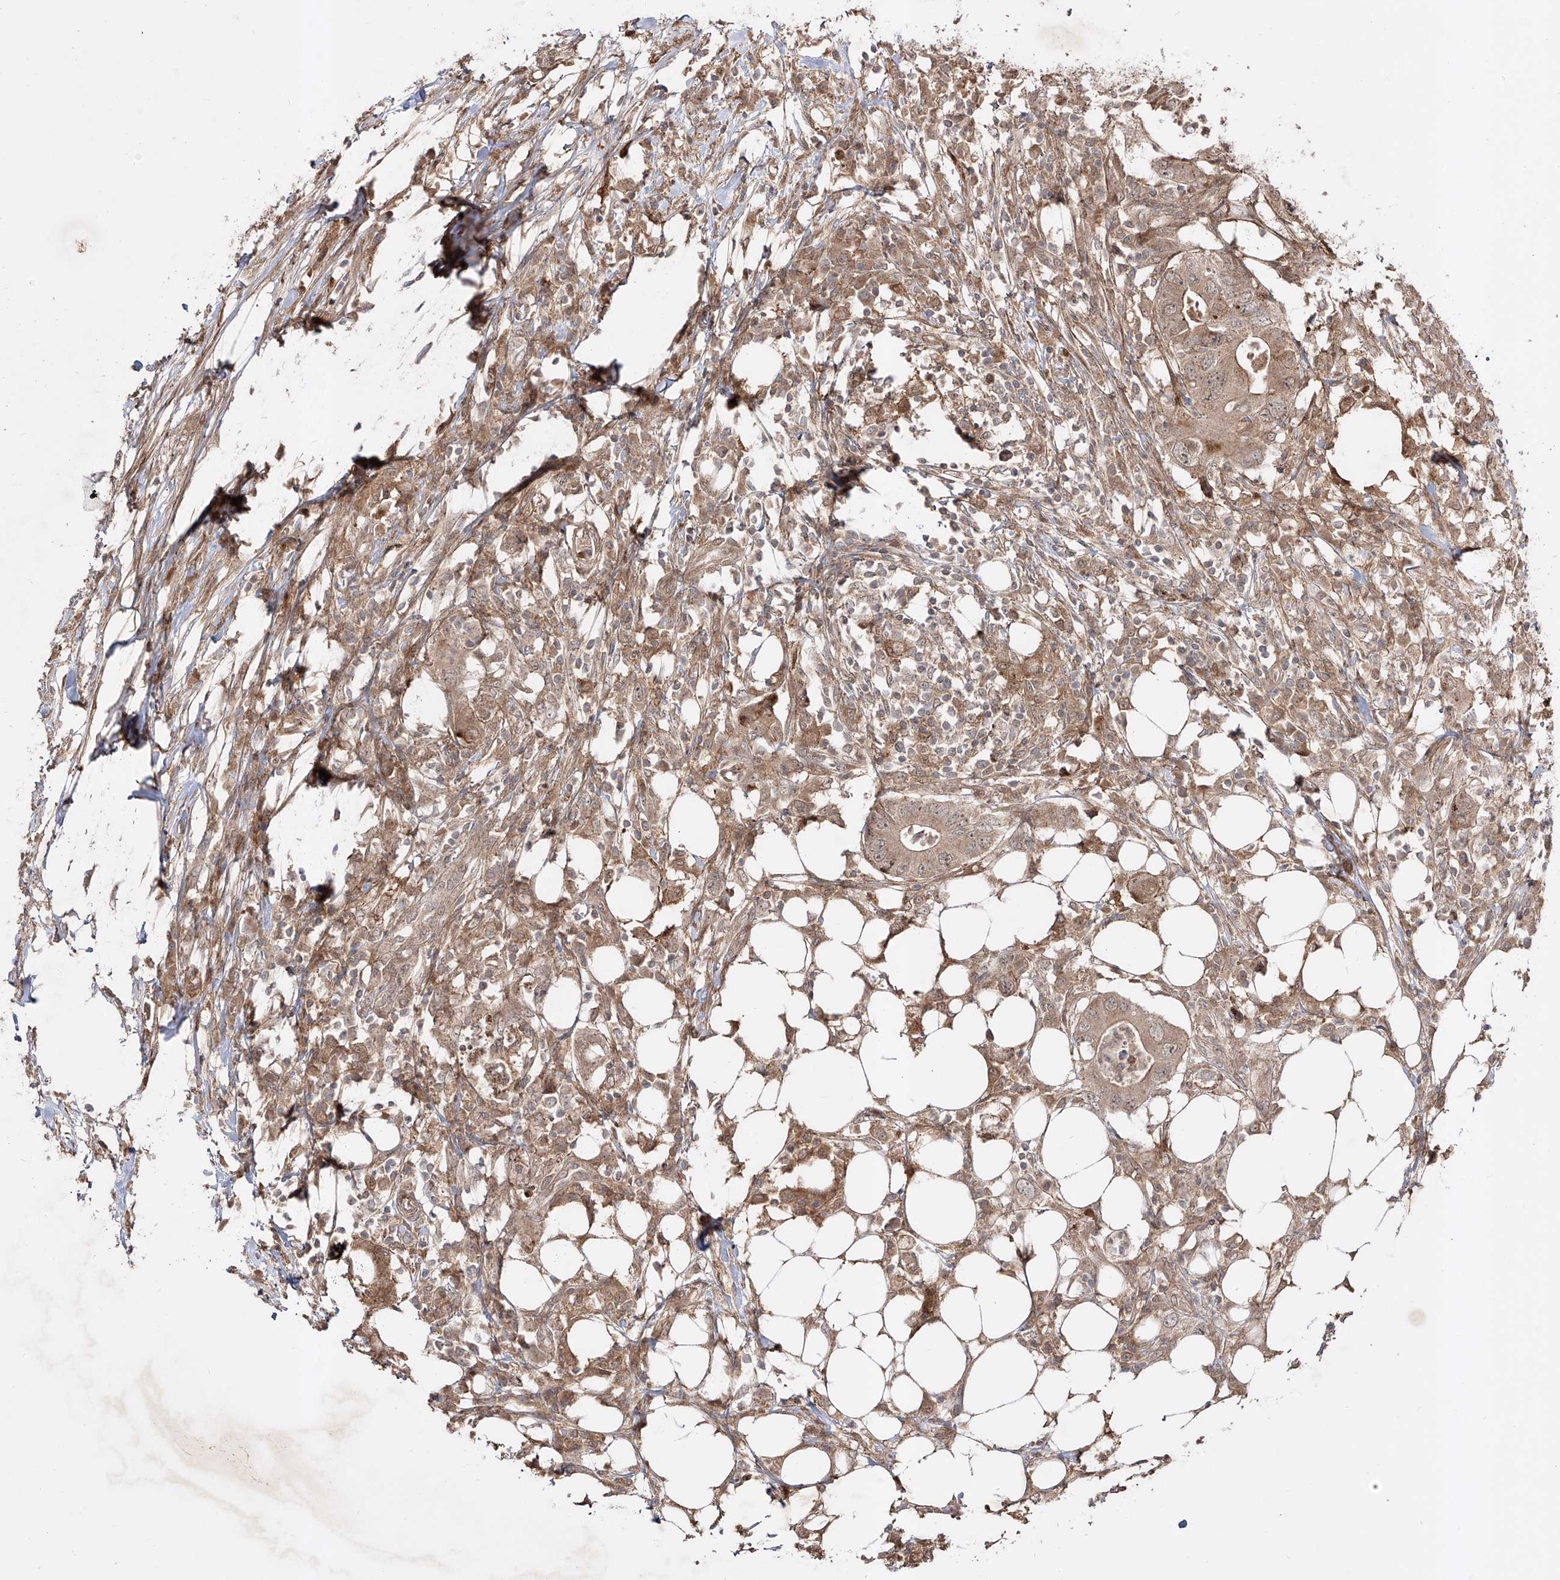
{"staining": {"intensity": "moderate", "quantity": ">75%", "location": "cytoplasmic/membranous,nuclear"}, "tissue": "colorectal cancer", "cell_type": "Tumor cells", "image_type": "cancer", "snomed": [{"axis": "morphology", "description": "Adenocarcinoma, NOS"}, {"axis": "topography", "description": "Colon"}], "caption": "Moderate cytoplasmic/membranous and nuclear positivity is identified in about >75% of tumor cells in colorectal adenocarcinoma.", "gene": "KDM1B", "patient": {"sex": "male", "age": 71}}